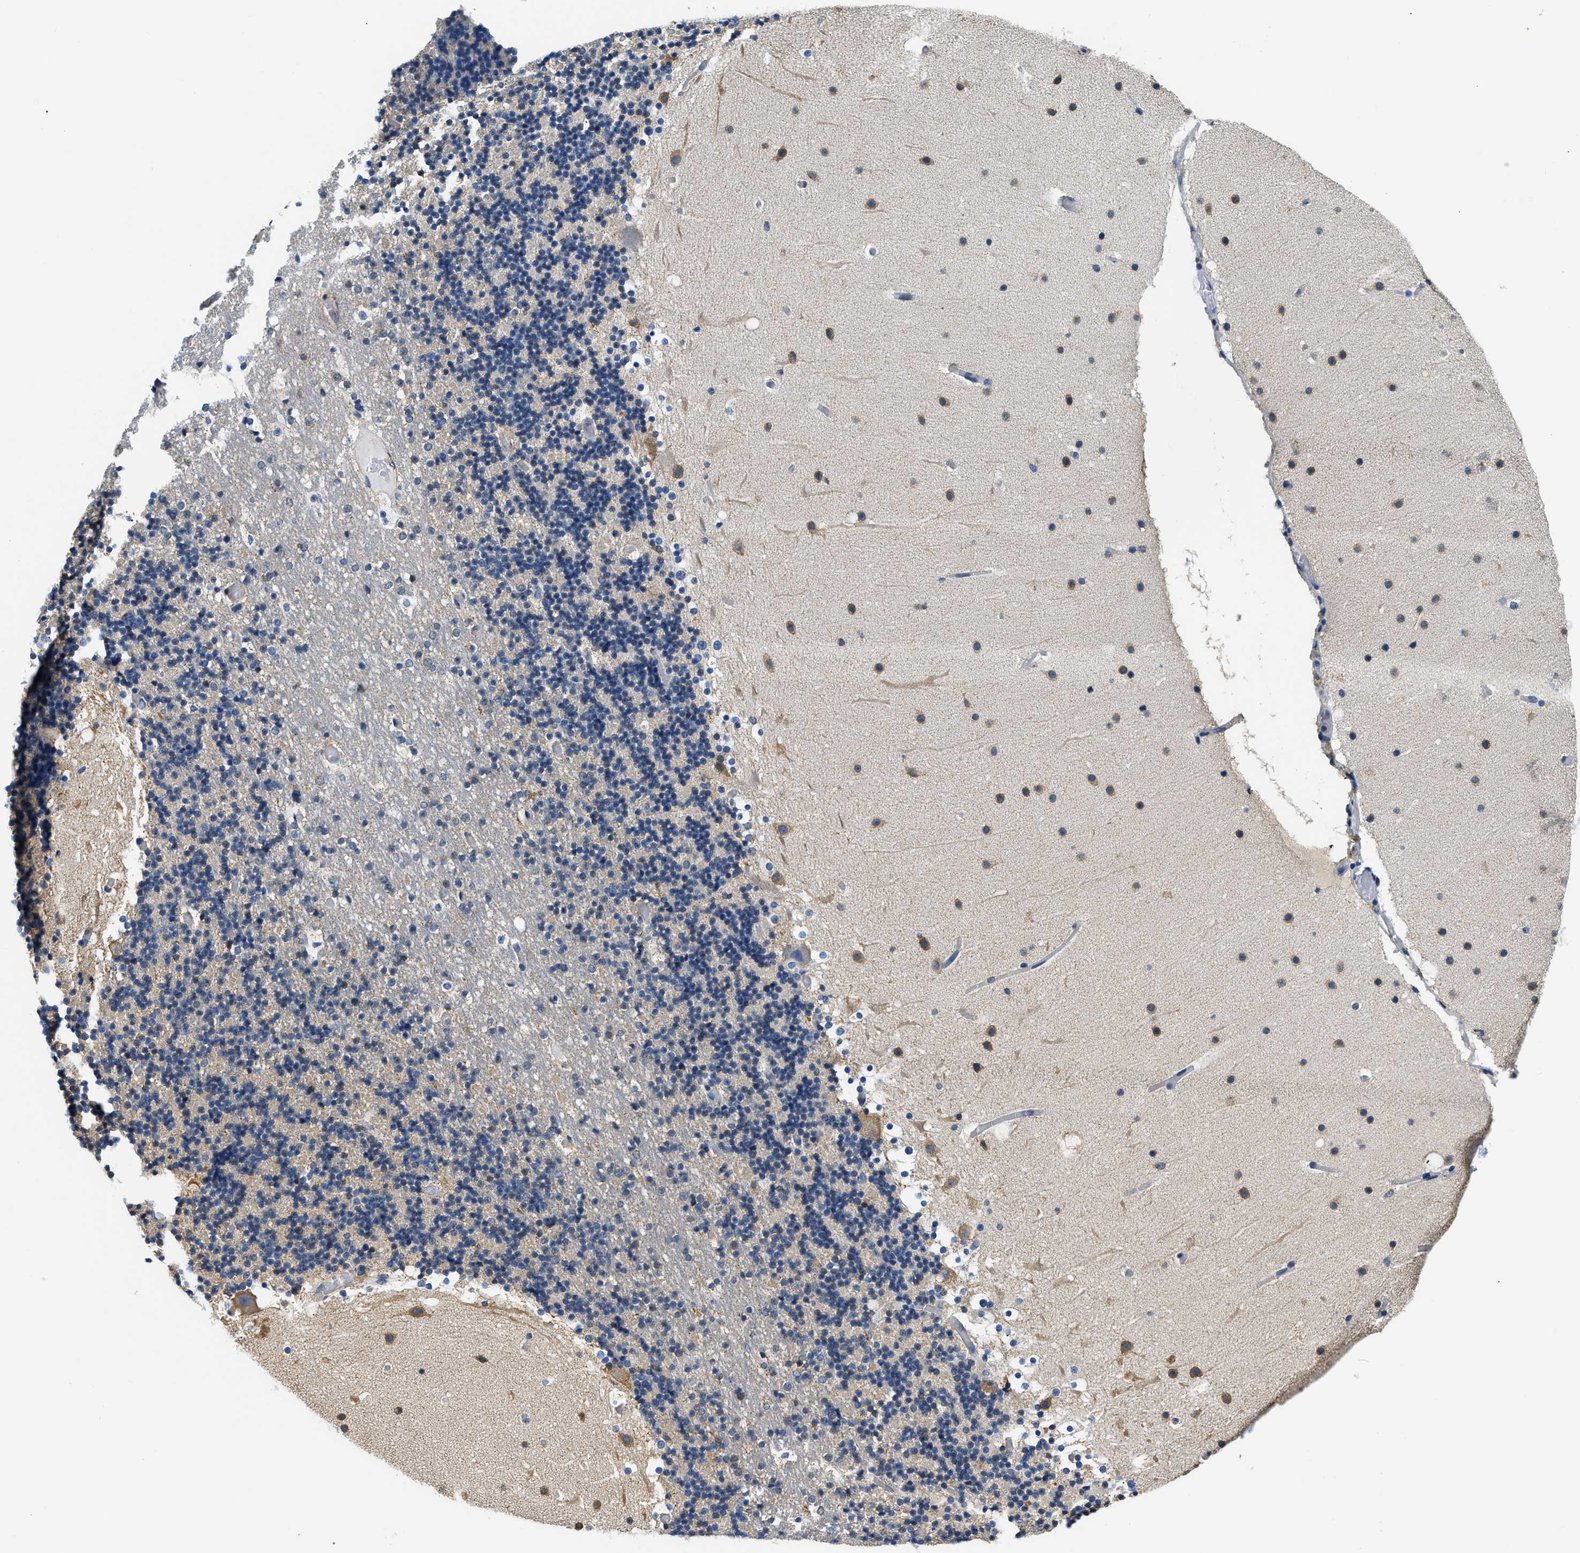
{"staining": {"intensity": "negative", "quantity": "<25%", "location": "none"}, "tissue": "cerebellum", "cell_type": "Cells in granular layer", "image_type": "normal", "snomed": [{"axis": "morphology", "description": "Normal tissue, NOS"}, {"axis": "topography", "description": "Cerebellum"}], "caption": "The immunohistochemistry micrograph has no significant positivity in cells in granular layer of cerebellum. (DAB immunohistochemistry, high magnification).", "gene": "PPP2R1B", "patient": {"sex": "male", "age": 57}}